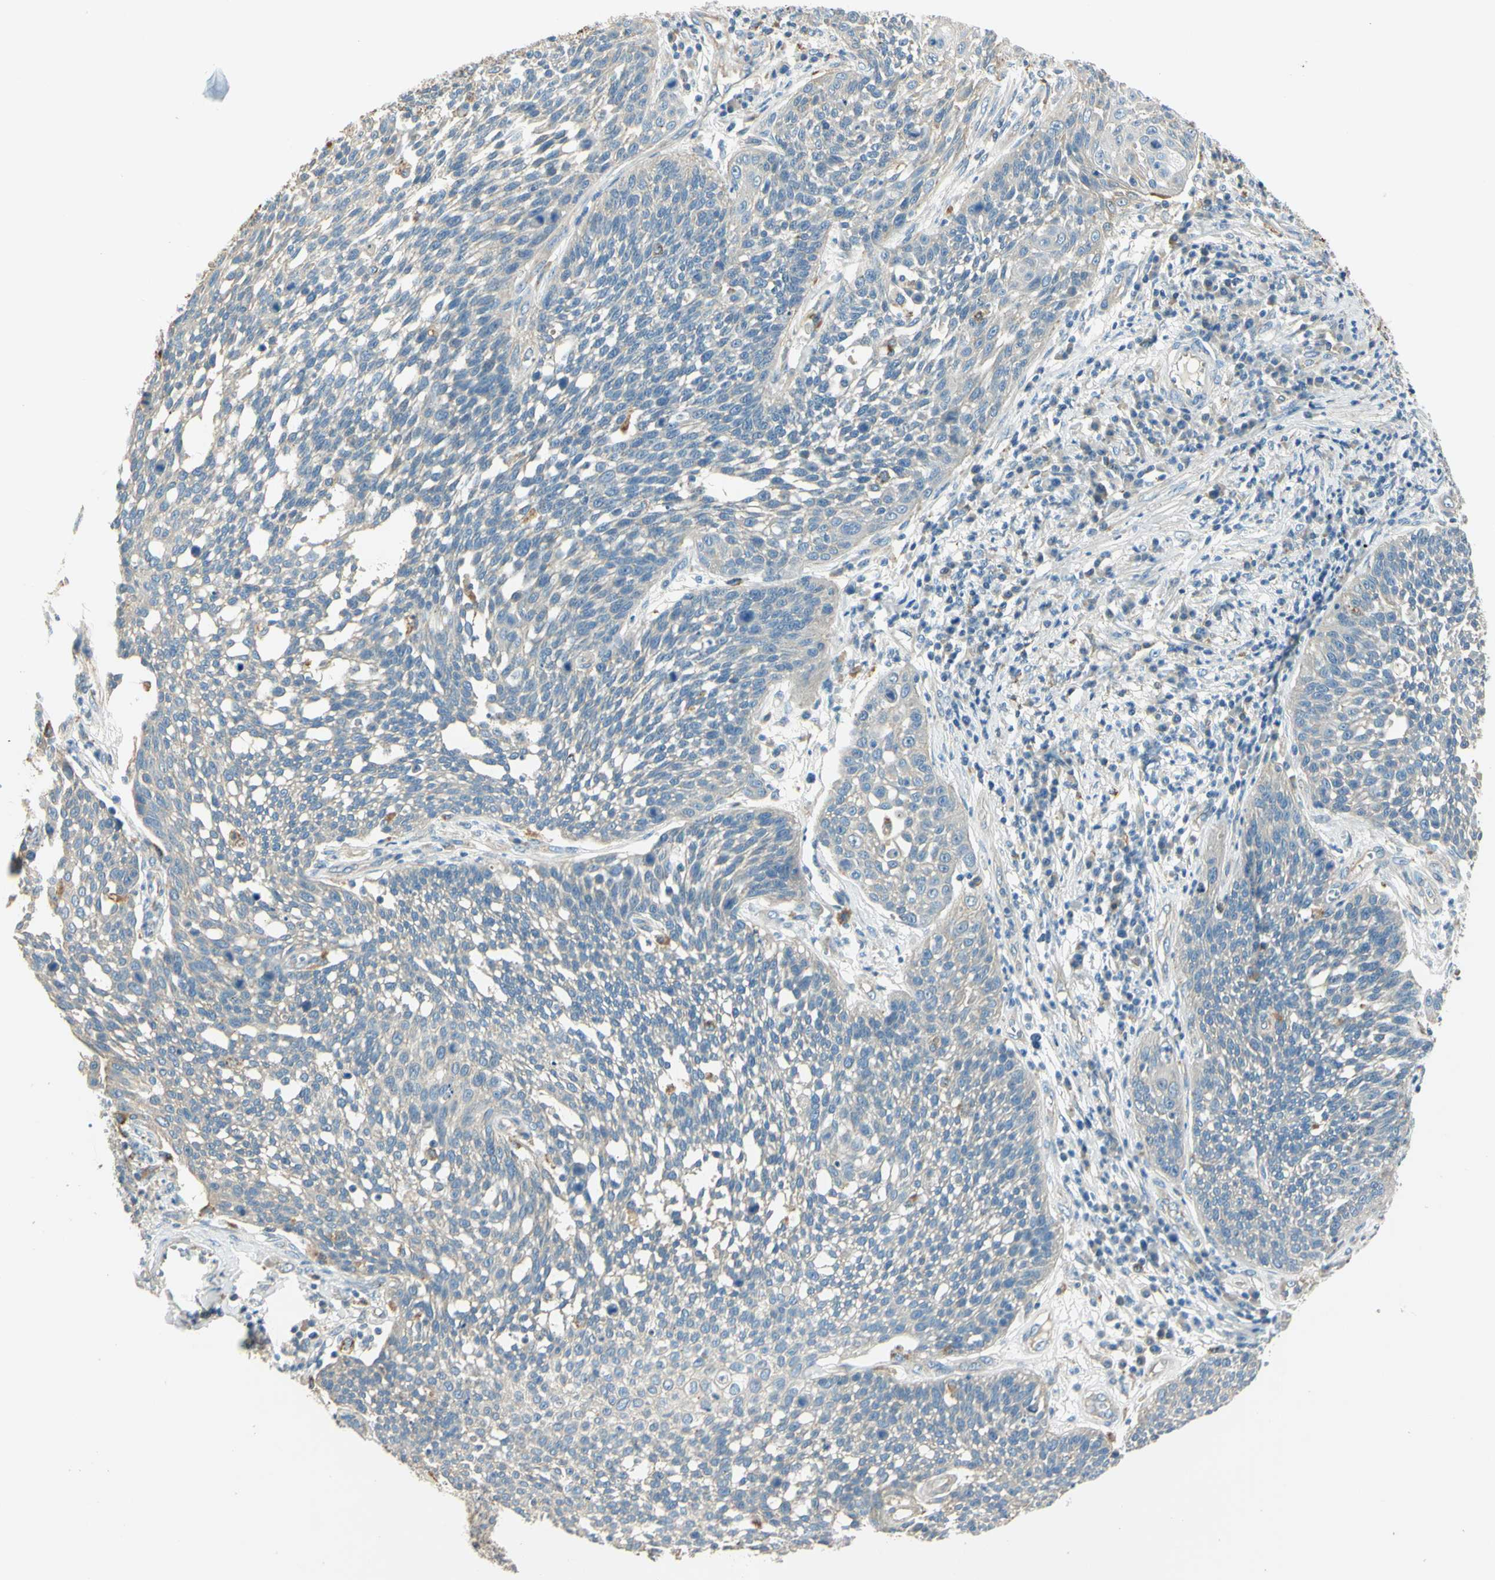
{"staining": {"intensity": "negative", "quantity": "none", "location": "none"}, "tissue": "cervical cancer", "cell_type": "Tumor cells", "image_type": "cancer", "snomed": [{"axis": "morphology", "description": "Squamous cell carcinoma, NOS"}, {"axis": "topography", "description": "Cervix"}], "caption": "A micrograph of human cervical cancer (squamous cell carcinoma) is negative for staining in tumor cells. (DAB (3,3'-diaminobenzidine) immunohistochemistry, high magnification).", "gene": "LAMA3", "patient": {"sex": "female", "age": 34}}